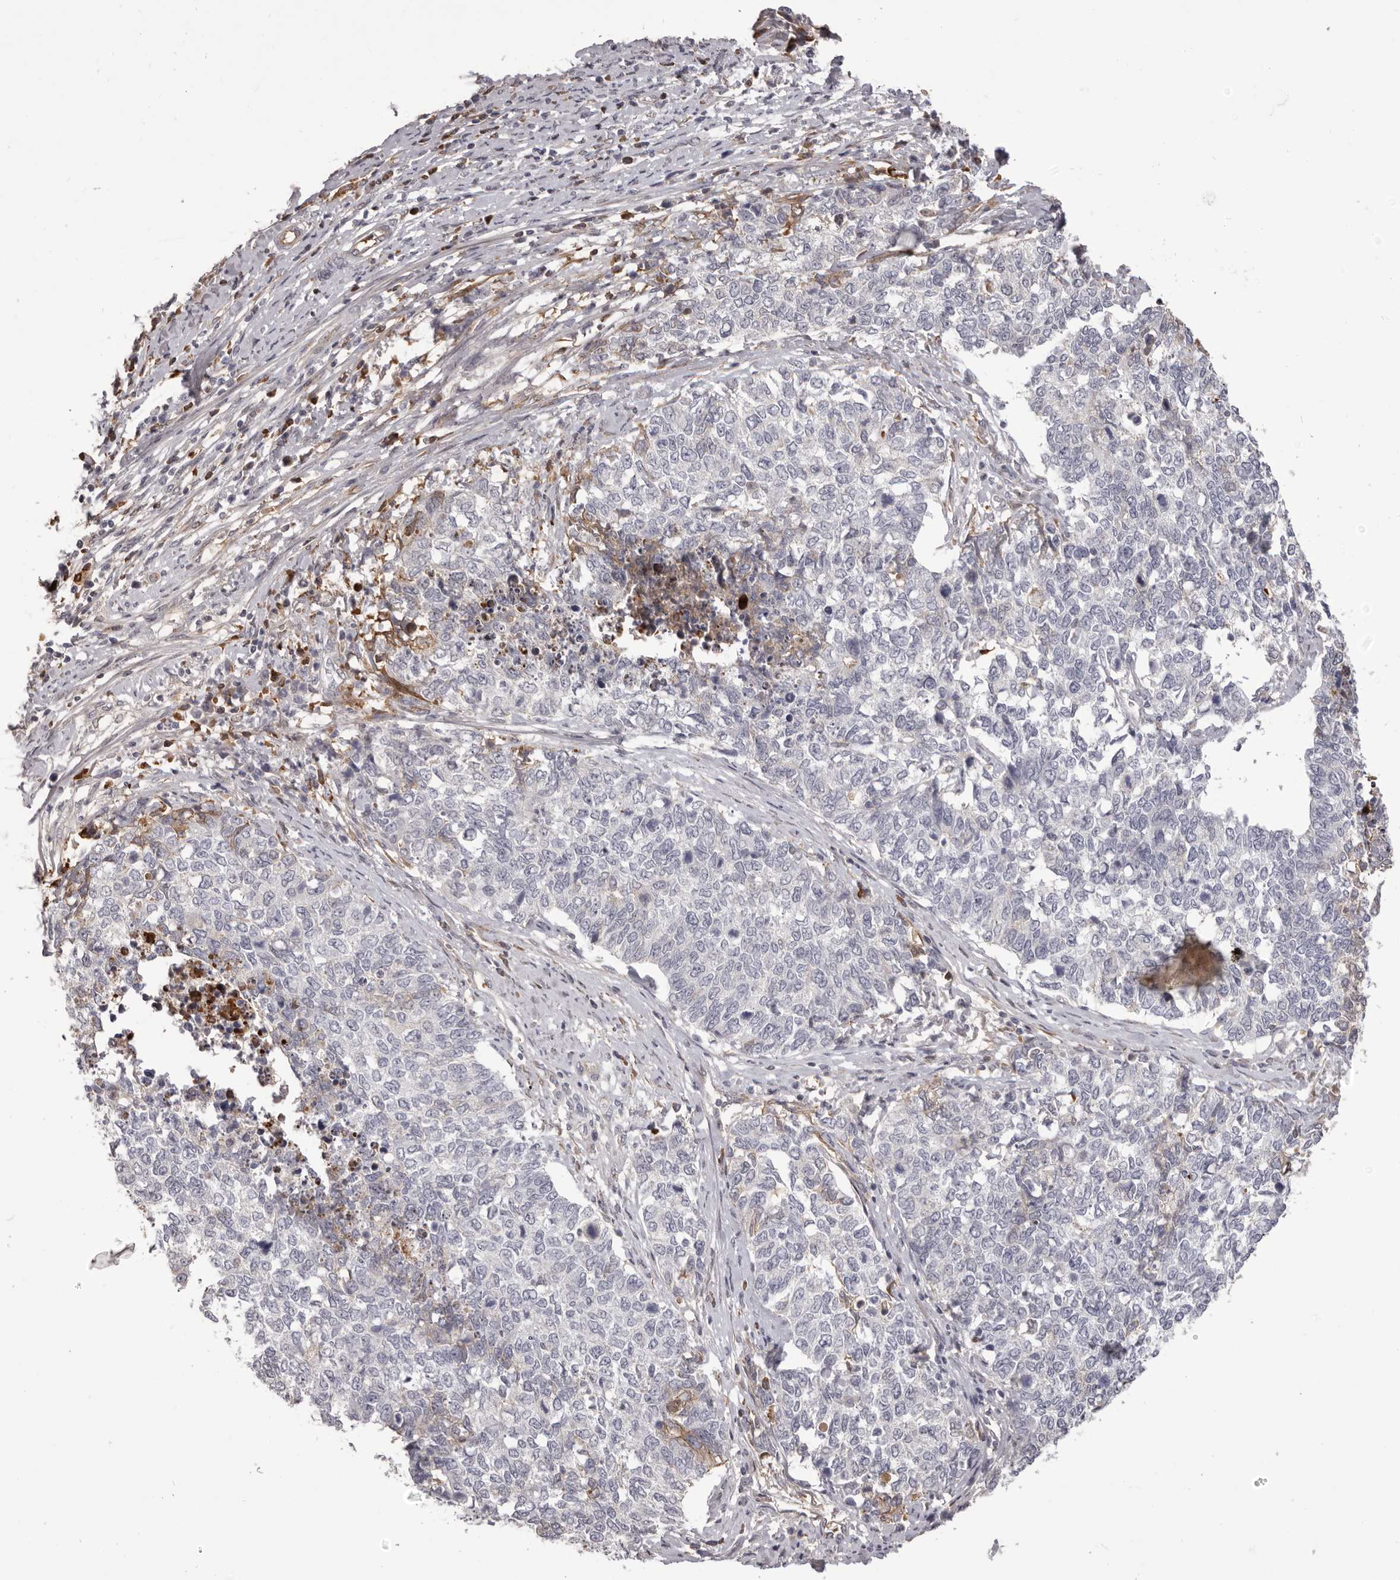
{"staining": {"intensity": "negative", "quantity": "none", "location": "none"}, "tissue": "cervical cancer", "cell_type": "Tumor cells", "image_type": "cancer", "snomed": [{"axis": "morphology", "description": "Squamous cell carcinoma, NOS"}, {"axis": "topography", "description": "Cervix"}], "caption": "Cervical cancer stained for a protein using IHC exhibits no expression tumor cells.", "gene": "OTUD3", "patient": {"sex": "female", "age": 63}}